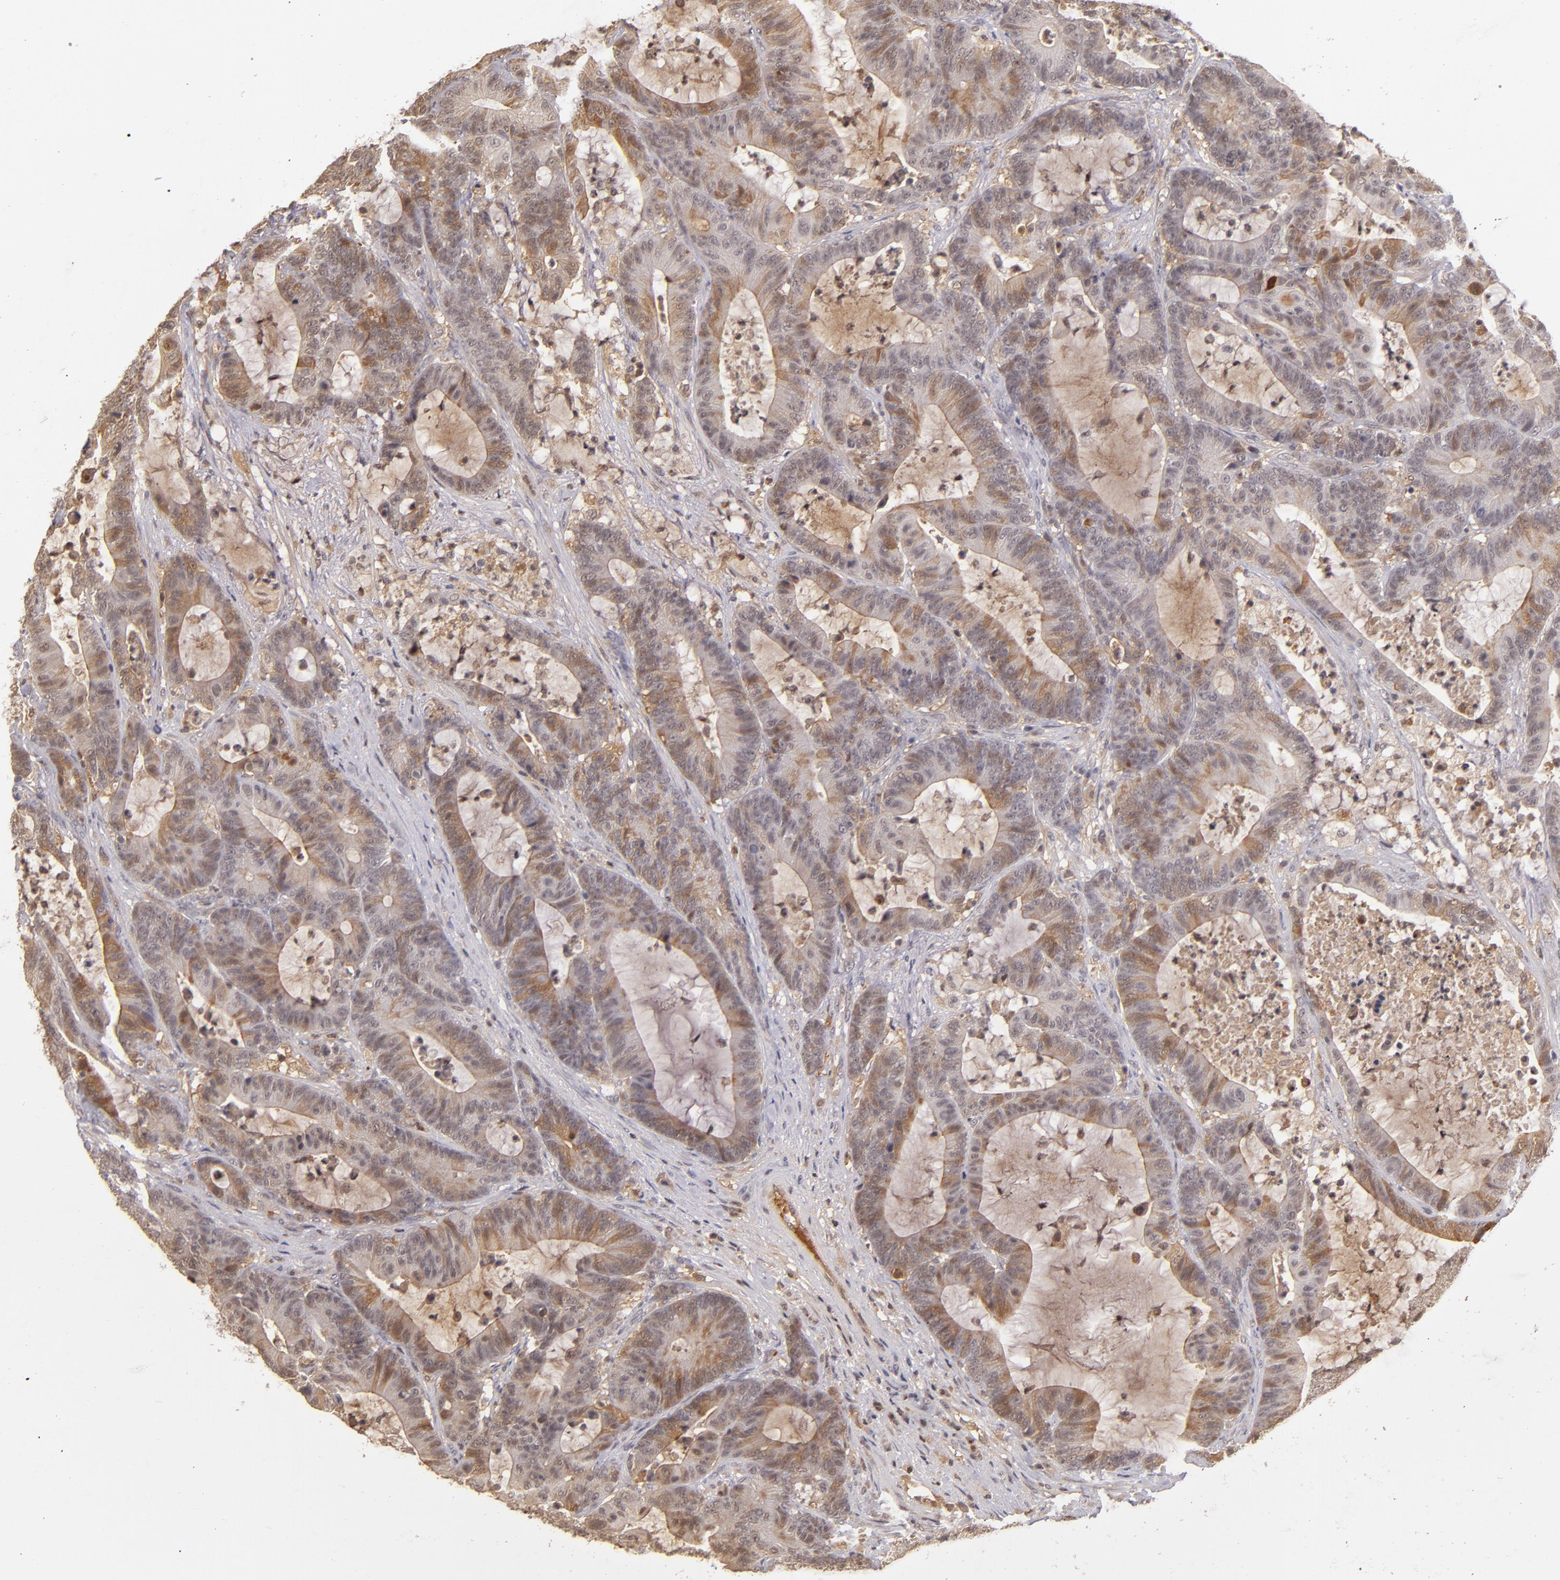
{"staining": {"intensity": "moderate", "quantity": "25%-75%", "location": "cytoplasmic/membranous"}, "tissue": "colorectal cancer", "cell_type": "Tumor cells", "image_type": "cancer", "snomed": [{"axis": "morphology", "description": "Adenocarcinoma, NOS"}, {"axis": "topography", "description": "Colon"}], "caption": "Approximately 25%-75% of tumor cells in human adenocarcinoma (colorectal) show moderate cytoplasmic/membranous protein expression as visualized by brown immunohistochemical staining.", "gene": "LRG1", "patient": {"sex": "female", "age": 84}}